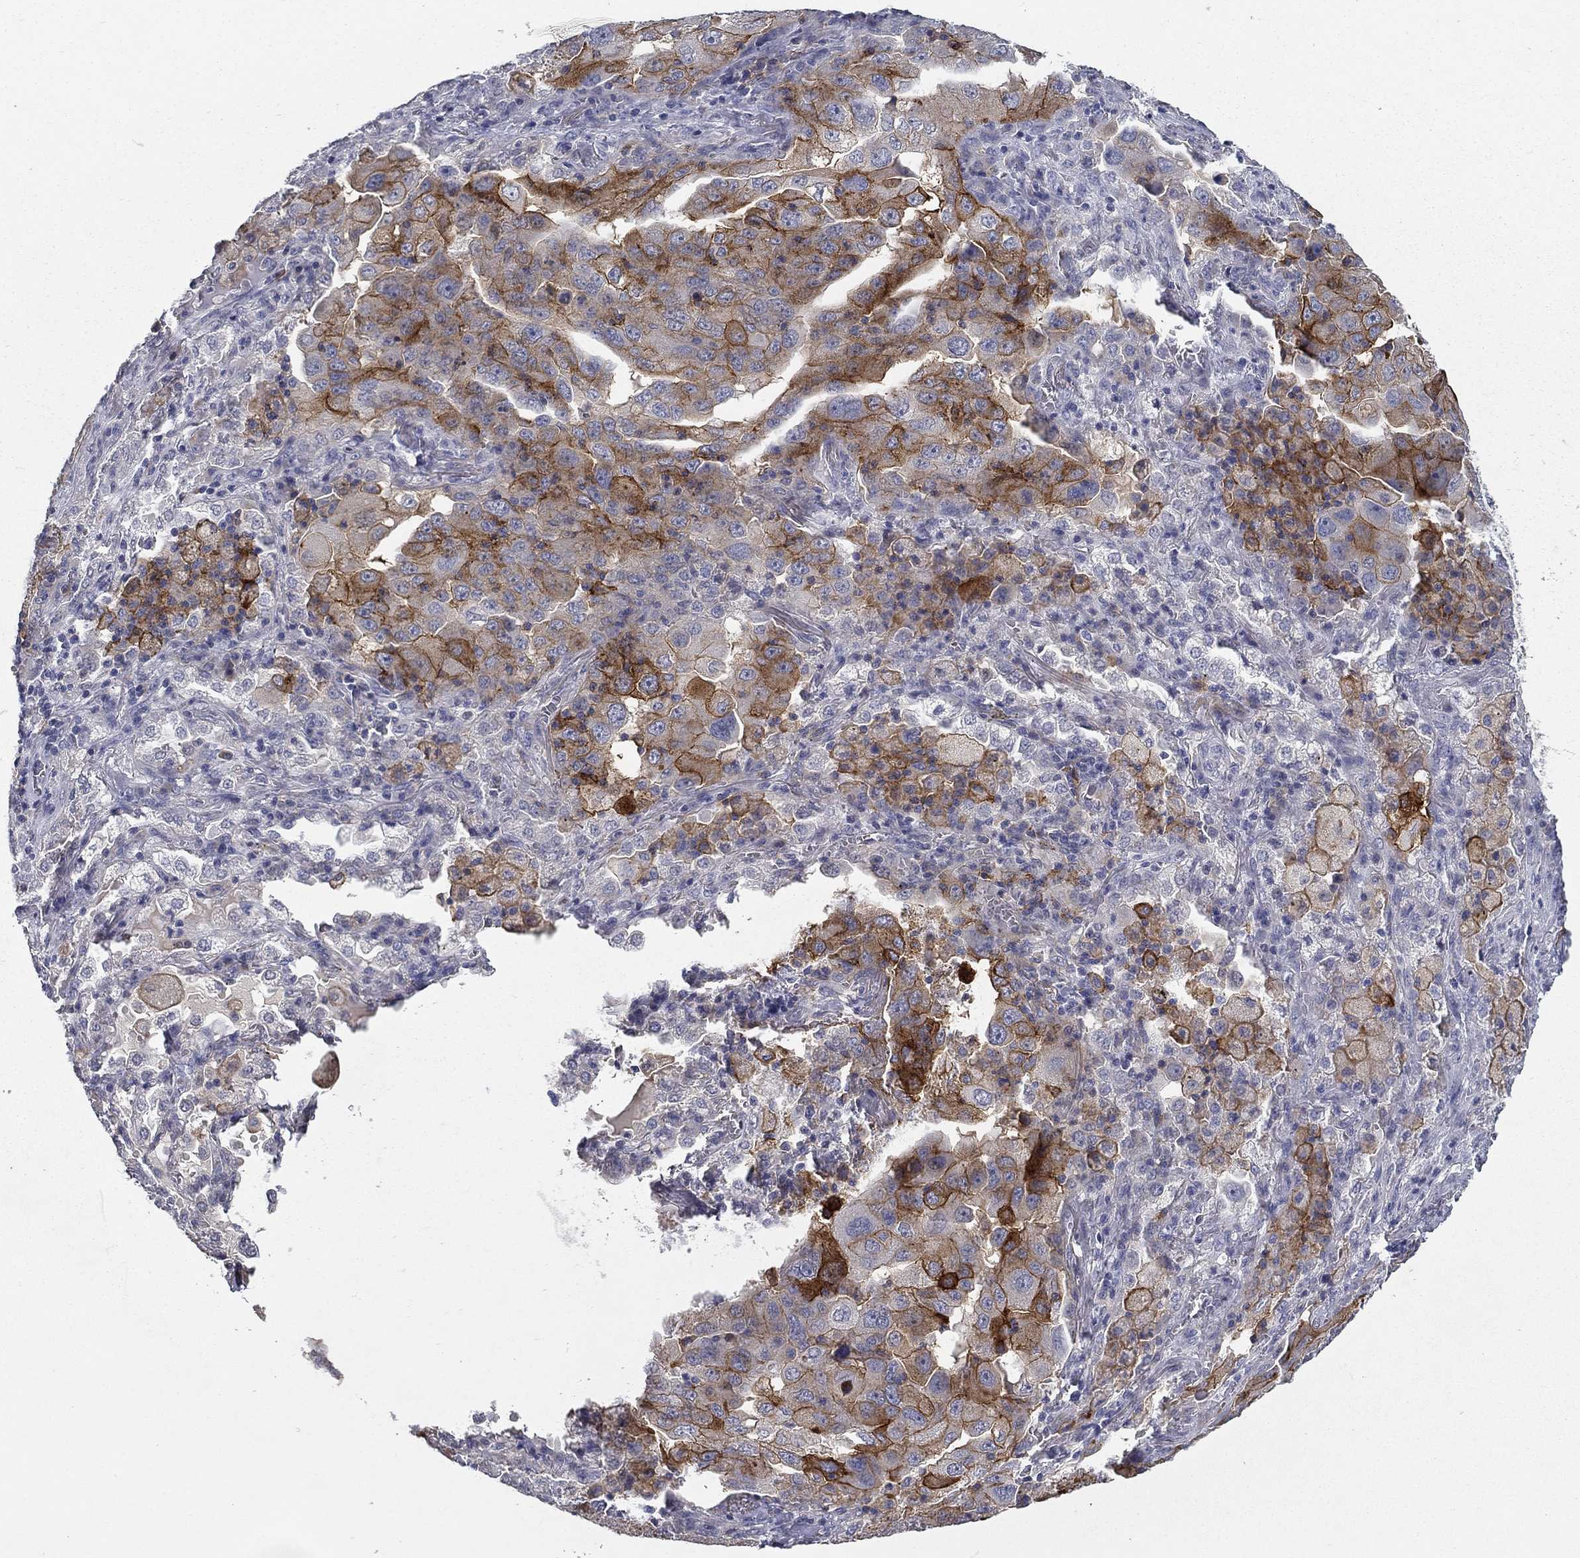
{"staining": {"intensity": "strong", "quantity": "<25%", "location": "cytoplasmic/membranous"}, "tissue": "lung cancer", "cell_type": "Tumor cells", "image_type": "cancer", "snomed": [{"axis": "morphology", "description": "Adenocarcinoma, NOS"}, {"axis": "topography", "description": "Lung"}], "caption": "Protein positivity by immunohistochemistry reveals strong cytoplasmic/membranous positivity in about <25% of tumor cells in lung adenocarcinoma.", "gene": "CD274", "patient": {"sex": "female", "age": 61}}